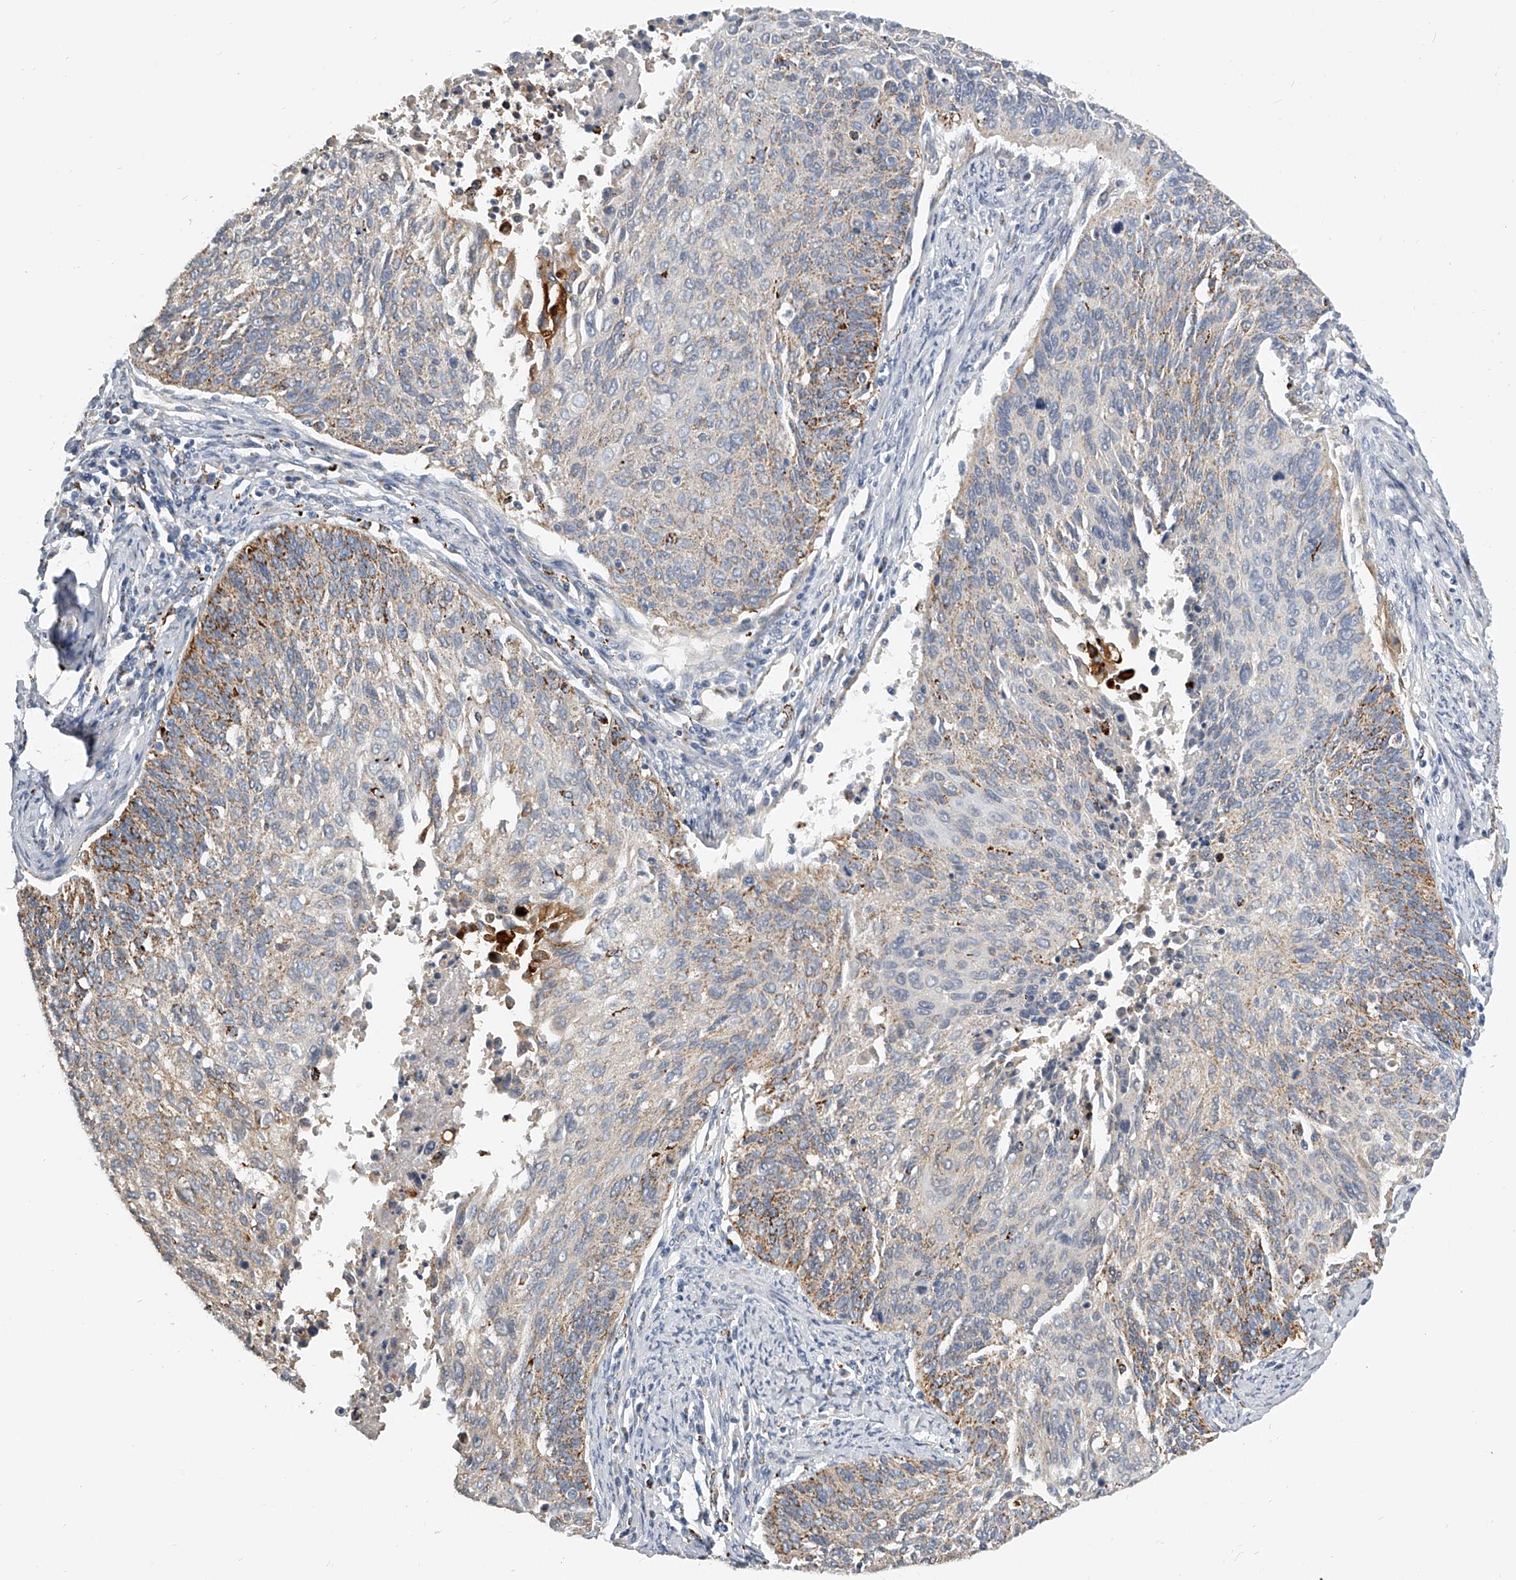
{"staining": {"intensity": "moderate", "quantity": "<25%", "location": "cytoplasmic/membranous"}, "tissue": "cervical cancer", "cell_type": "Tumor cells", "image_type": "cancer", "snomed": [{"axis": "morphology", "description": "Squamous cell carcinoma, NOS"}, {"axis": "topography", "description": "Cervix"}], "caption": "Immunohistochemical staining of human cervical cancer exhibits moderate cytoplasmic/membranous protein expression in about <25% of tumor cells. (Stains: DAB (3,3'-diaminobenzidine) in brown, nuclei in blue, Microscopy: brightfield microscopy at high magnification).", "gene": "KLHL7", "patient": {"sex": "female", "age": 55}}